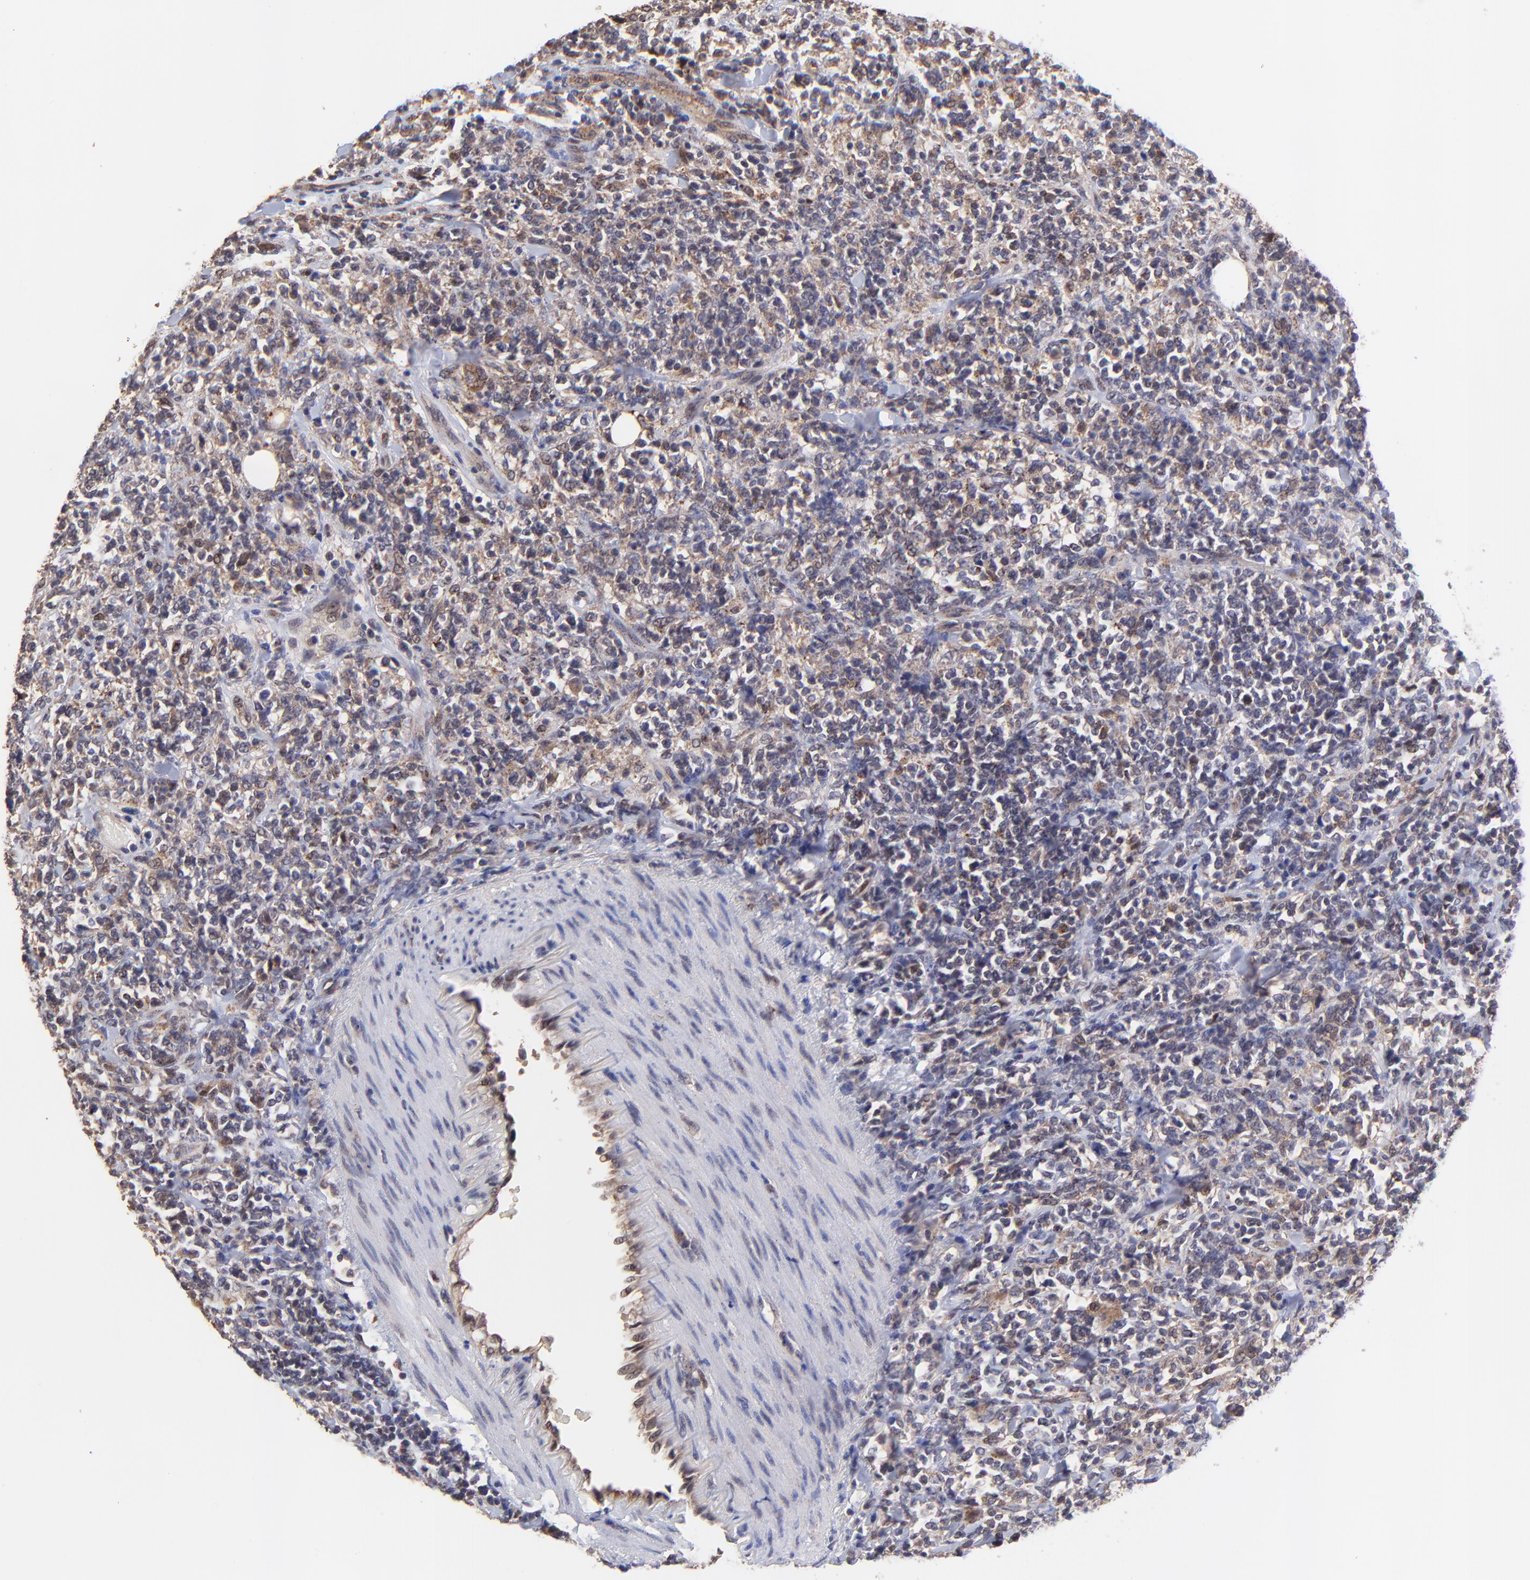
{"staining": {"intensity": "weak", "quantity": ">75%", "location": "cytoplasmic/membranous"}, "tissue": "lymphoma", "cell_type": "Tumor cells", "image_type": "cancer", "snomed": [{"axis": "morphology", "description": "Malignant lymphoma, non-Hodgkin's type, High grade"}, {"axis": "topography", "description": "Soft tissue"}], "caption": "An immunohistochemistry micrograph of tumor tissue is shown. Protein staining in brown shows weak cytoplasmic/membranous positivity in high-grade malignant lymphoma, non-Hodgkin's type within tumor cells.", "gene": "ZNF747", "patient": {"sex": "male", "age": 18}}